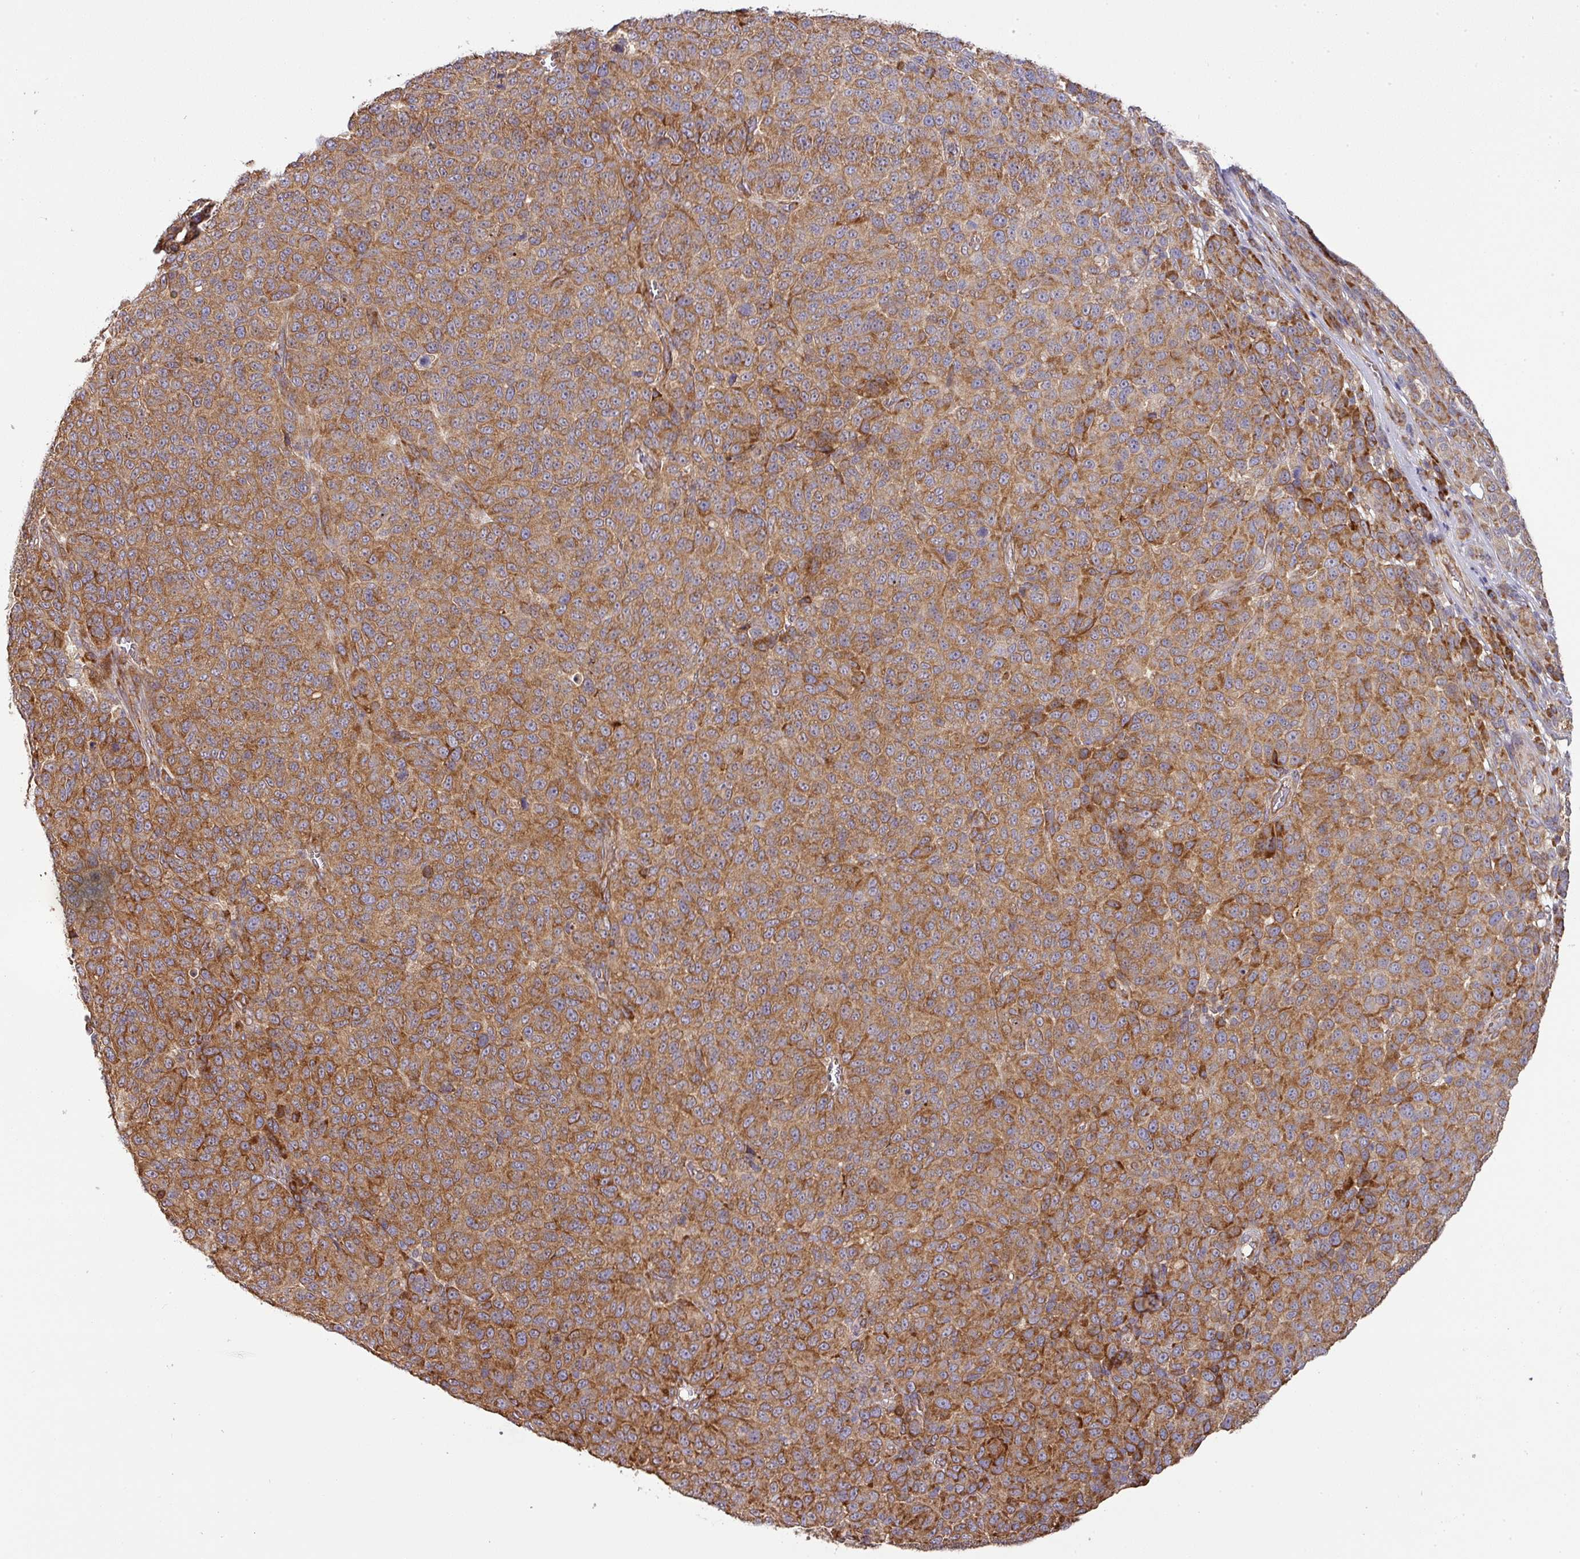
{"staining": {"intensity": "moderate", "quantity": ">75%", "location": "cytoplasmic/membranous"}, "tissue": "melanoma", "cell_type": "Tumor cells", "image_type": "cancer", "snomed": [{"axis": "morphology", "description": "Malignant melanoma, NOS"}, {"axis": "topography", "description": "Skin"}], "caption": "Immunohistochemical staining of melanoma exhibits medium levels of moderate cytoplasmic/membranous expression in approximately >75% of tumor cells.", "gene": "GALP", "patient": {"sex": "male", "age": 49}}